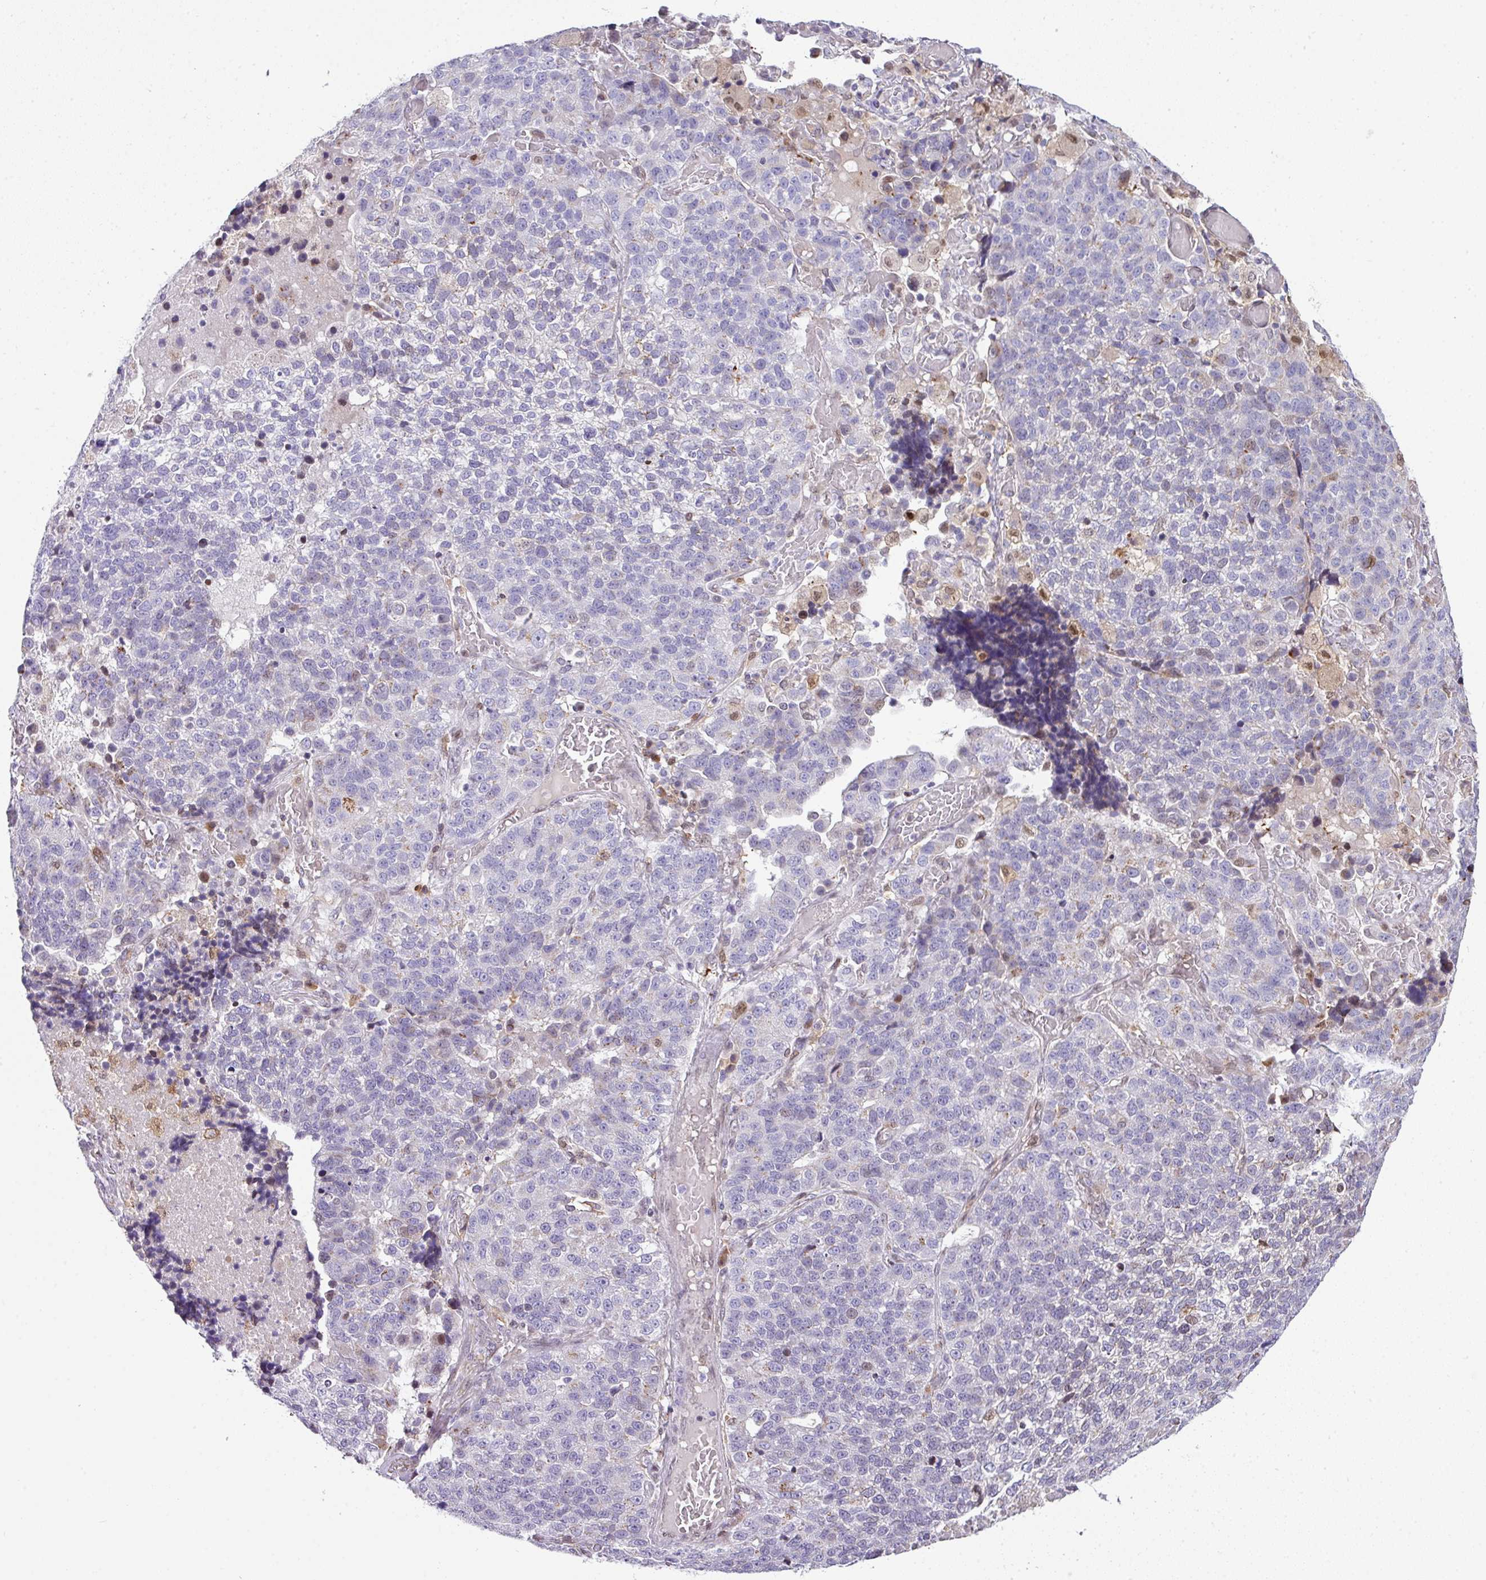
{"staining": {"intensity": "negative", "quantity": "none", "location": "none"}, "tissue": "lung cancer", "cell_type": "Tumor cells", "image_type": "cancer", "snomed": [{"axis": "morphology", "description": "Adenocarcinoma, NOS"}, {"axis": "topography", "description": "Lung"}], "caption": "Photomicrograph shows no significant protein expression in tumor cells of lung cancer (adenocarcinoma). (Brightfield microscopy of DAB immunohistochemistry at high magnification).", "gene": "PLK1", "patient": {"sex": "male", "age": 49}}